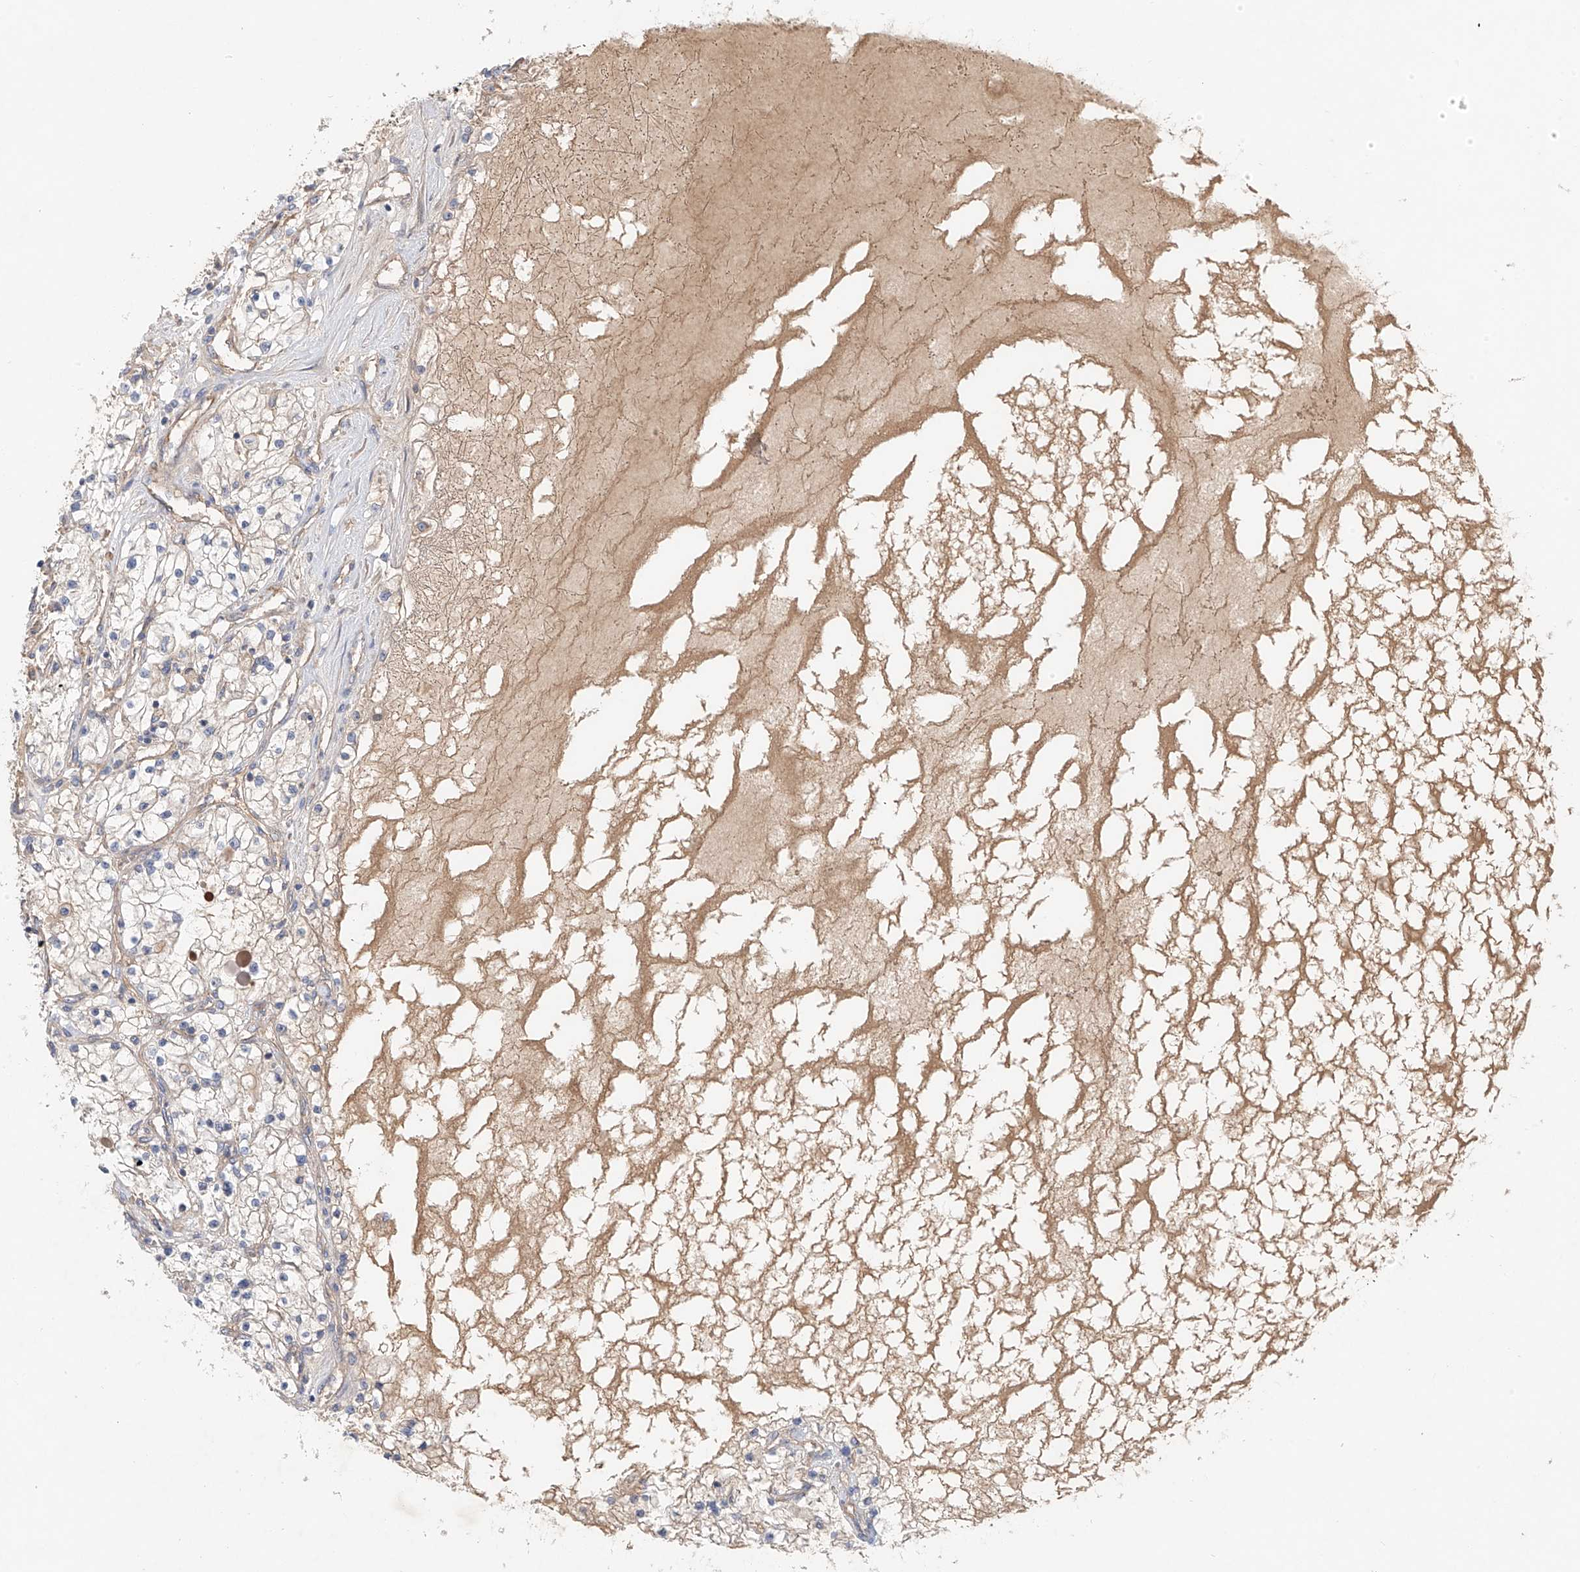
{"staining": {"intensity": "negative", "quantity": "none", "location": "none"}, "tissue": "renal cancer", "cell_type": "Tumor cells", "image_type": "cancer", "snomed": [{"axis": "morphology", "description": "Normal tissue, NOS"}, {"axis": "morphology", "description": "Adenocarcinoma, NOS"}, {"axis": "topography", "description": "Kidney"}], "caption": "Tumor cells show no significant protein expression in renal cancer. (Immunohistochemistry, brightfield microscopy, high magnification).", "gene": "FRYL", "patient": {"sex": "male", "age": 68}}